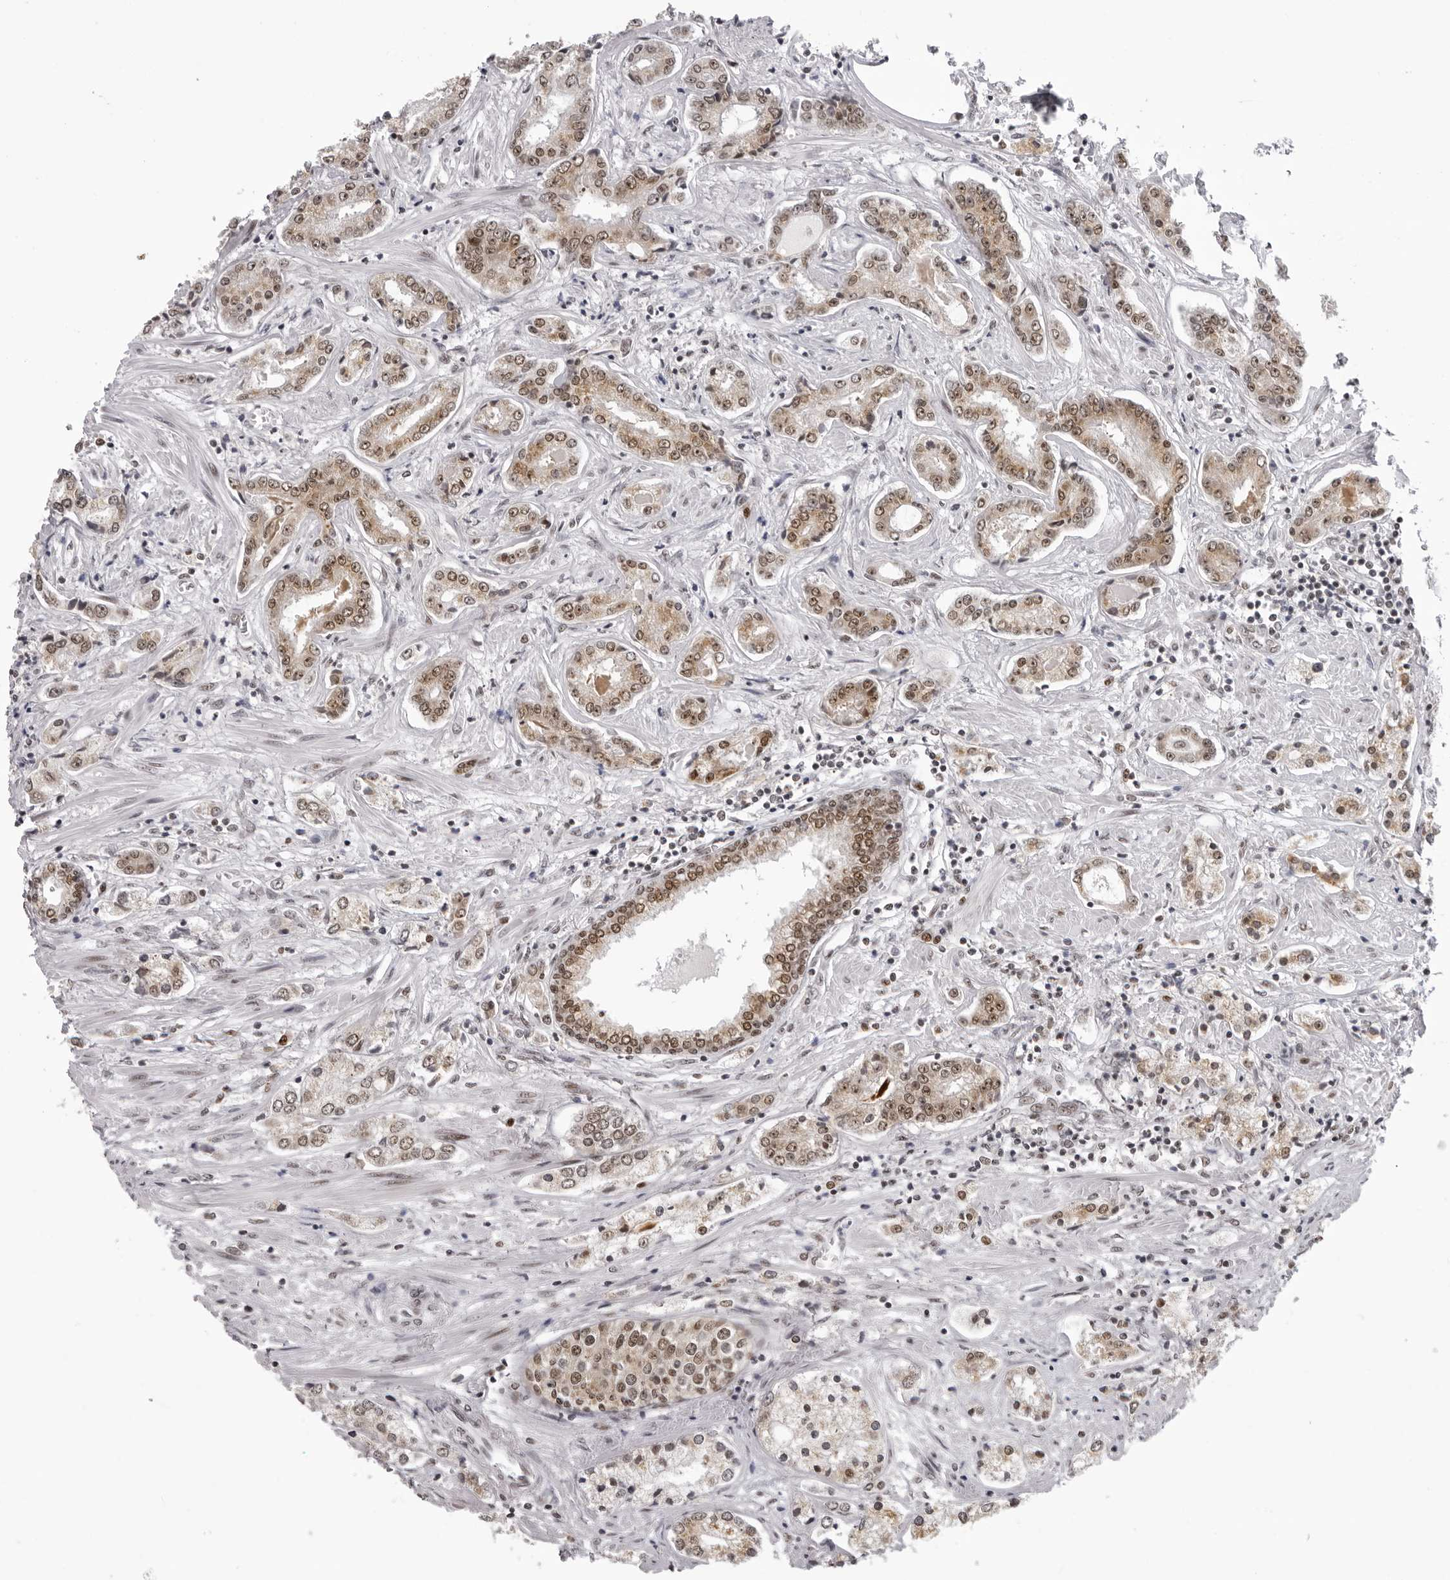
{"staining": {"intensity": "moderate", "quantity": ">75%", "location": "nuclear"}, "tissue": "prostate cancer", "cell_type": "Tumor cells", "image_type": "cancer", "snomed": [{"axis": "morphology", "description": "Adenocarcinoma, High grade"}, {"axis": "topography", "description": "Prostate"}], "caption": "There is medium levels of moderate nuclear positivity in tumor cells of prostate high-grade adenocarcinoma, as demonstrated by immunohistochemical staining (brown color).", "gene": "HEXIM2", "patient": {"sex": "male", "age": 66}}